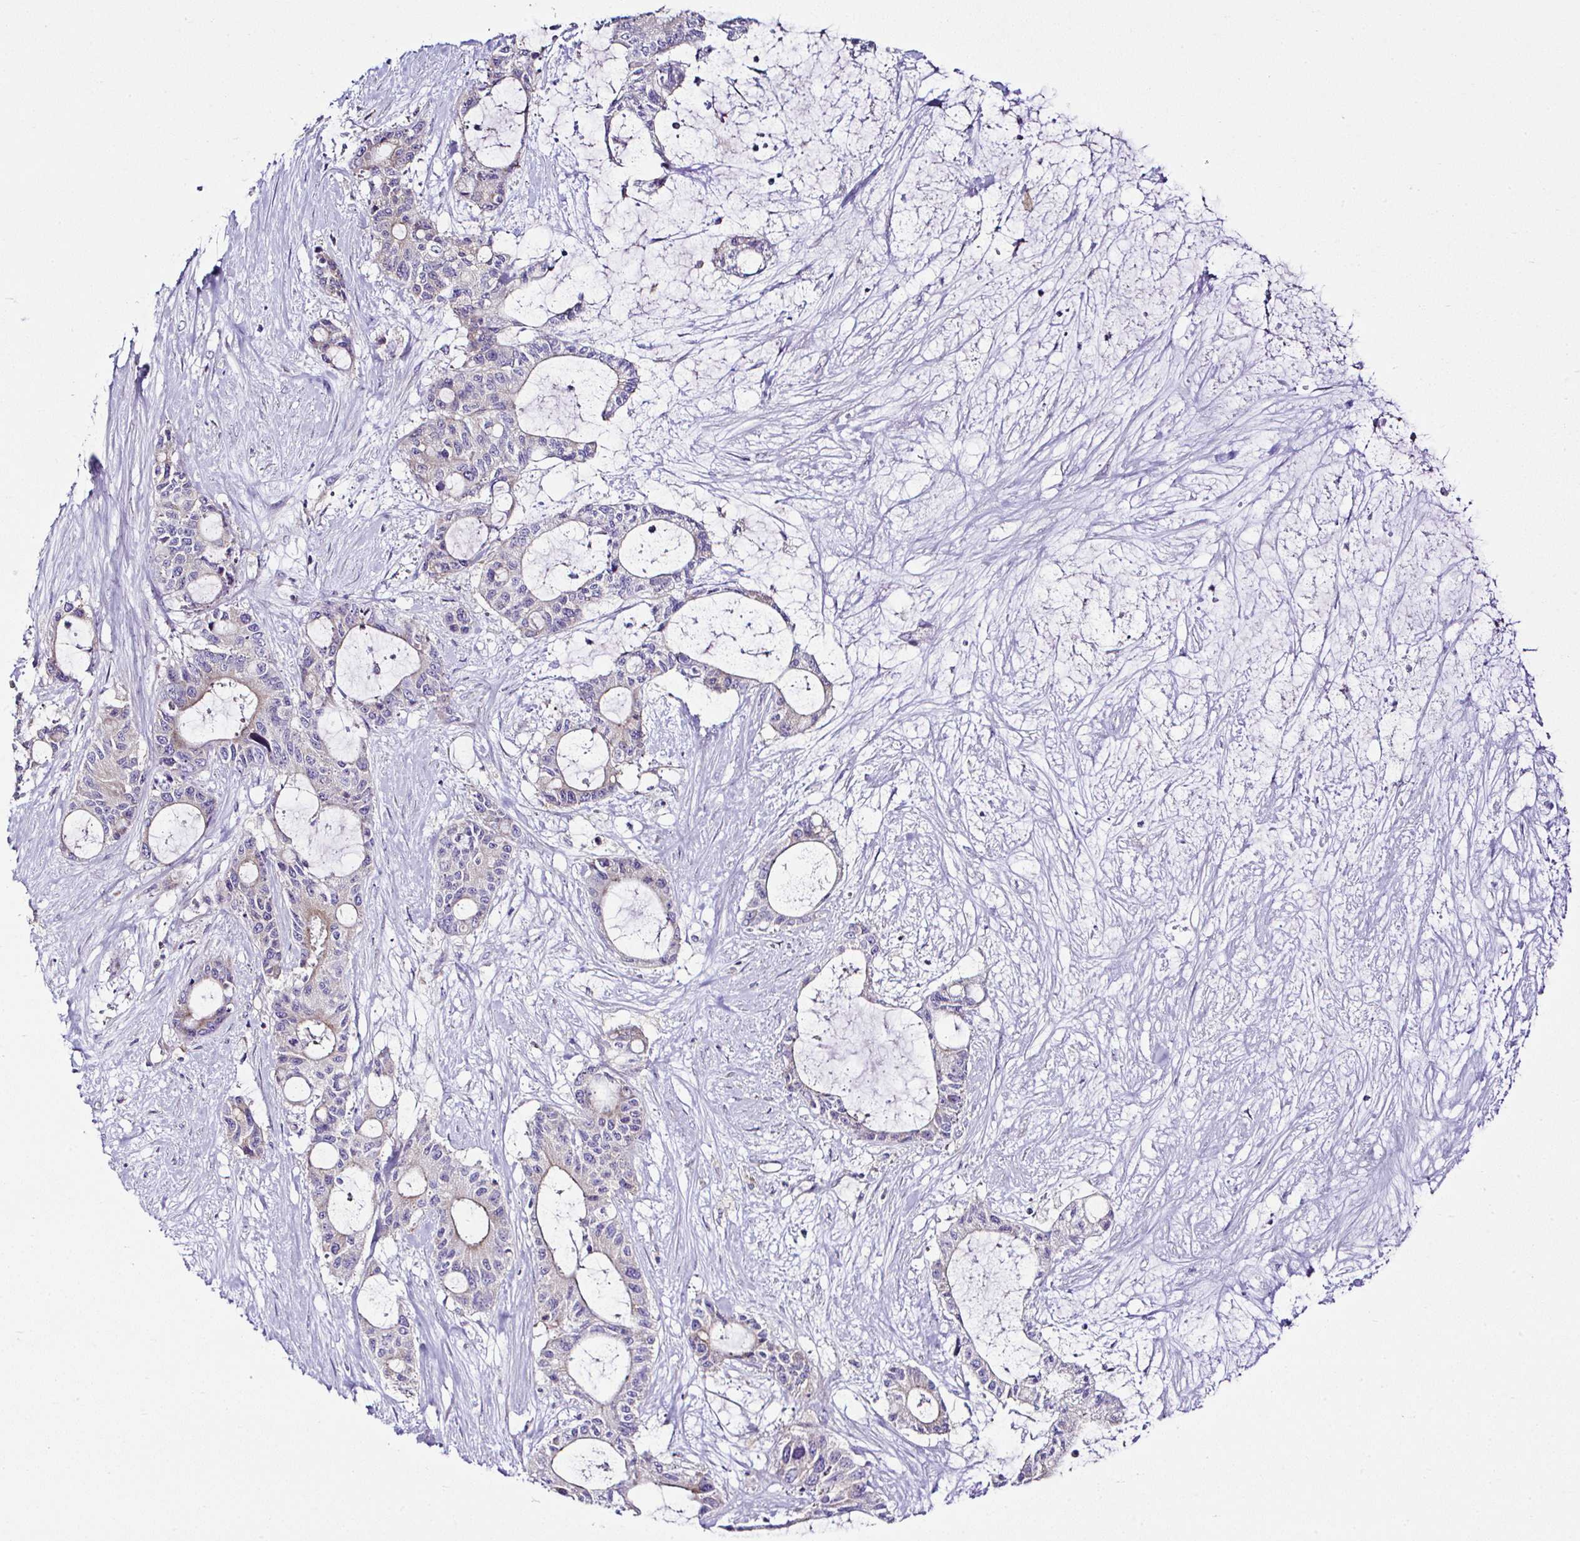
{"staining": {"intensity": "weak", "quantity": "25%-75%", "location": "cytoplasmic/membranous"}, "tissue": "liver cancer", "cell_type": "Tumor cells", "image_type": "cancer", "snomed": [{"axis": "morphology", "description": "Normal tissue, NOS"}, {"axis": "morphology", "description": "Cholangiocarcinoma"}, {"axis": "topography", "description": "Liver"}, {"axis": "topography", "description": "Peripheral nerve tissue"}], "caption": "There is low levels of weak cytoplasmic/membranous expression in tumor cells of liver cancer, as demonstrated by immunohistochemical staining (brown color).", "gene": "OR4P4", "patient": {"sex": "female", "age": 73}}